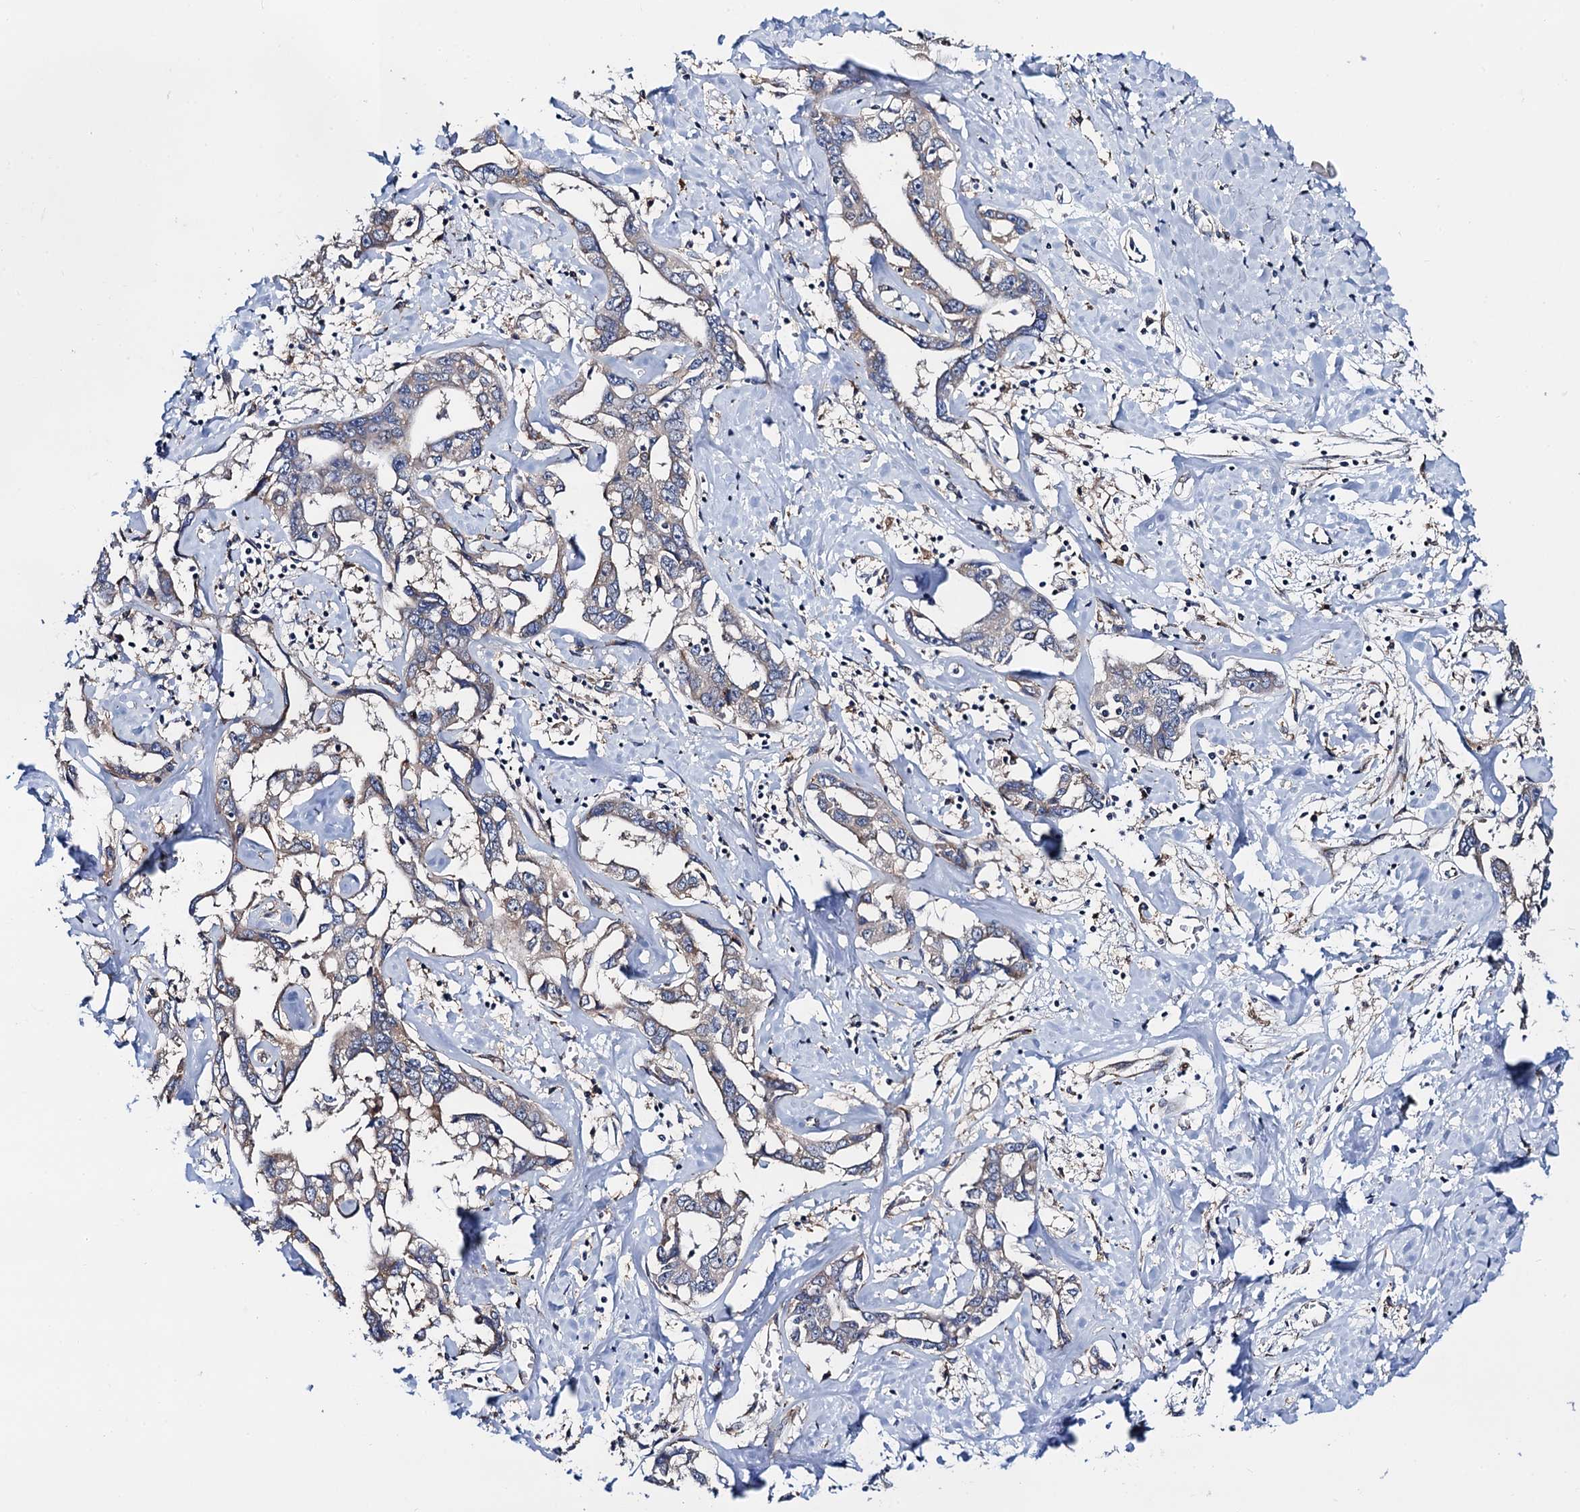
{"staining": {"intensity": "weak", "quantity": "<25%", "location": "cytoplasmic/membranous"}, "tissue": "liver cancer", "cell_type": "Tumor cells", "image_type": "cancer", "snomed": [{"axis": "morphology", "description": "Cholangiocarcinoma"}, {"axis": "topography", "description": "Liver"}], "caption": "The immunohistochemistry photomicrograph has no significant staining in tumor cells of liver cancer tissue.", "gene": "PGLS", "patient": {"sex": "male", "age": 59}}